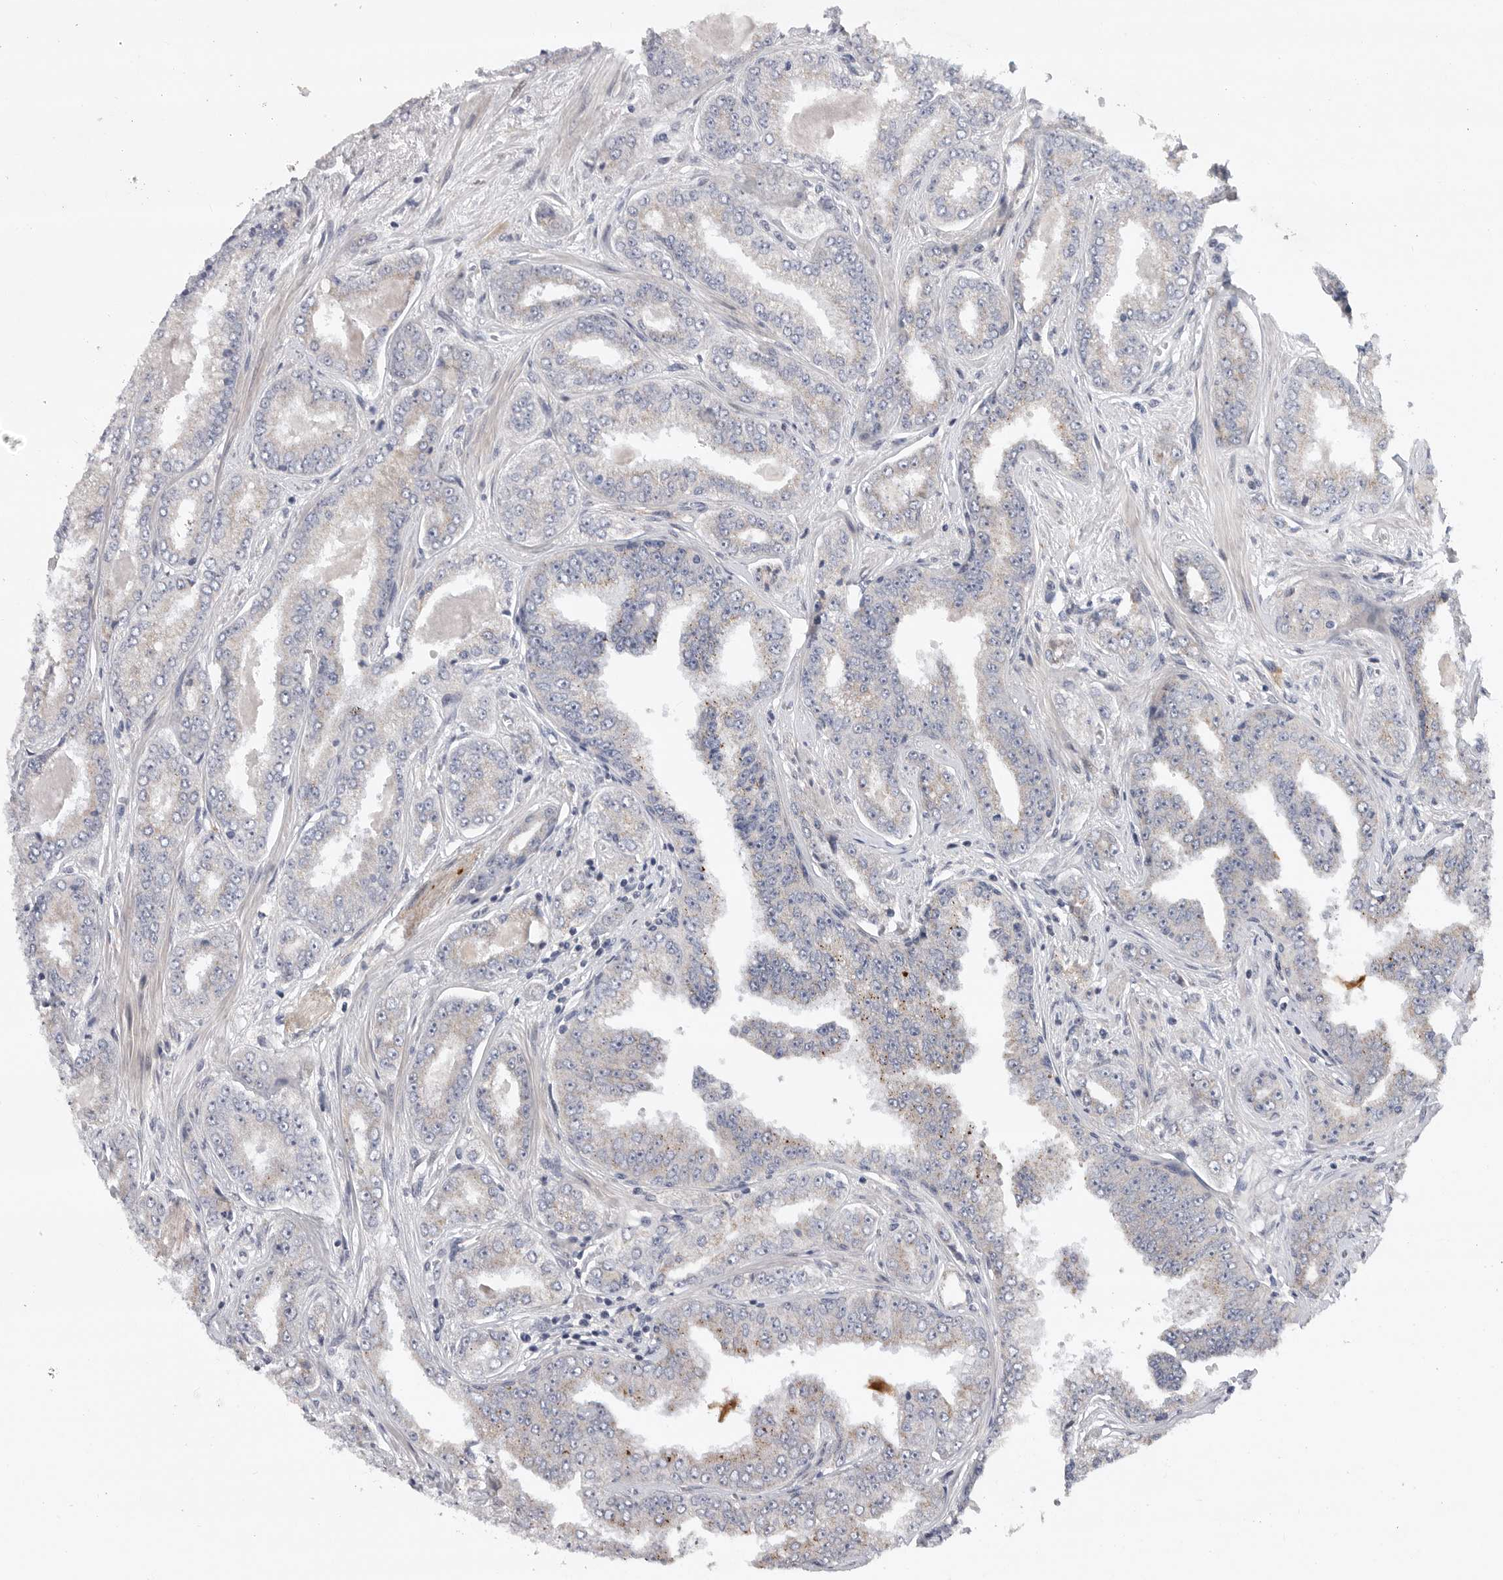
{"staining": {"intensity": "negative", "quantity": "none", "location": "none"}, "tissue": "prostate cancer", "cell_type": "Tumor cells", "image_type": "cancer", "snomed": [{"axis": "morphology", "description": "Adenocarcinoma, High grade"}, {"axis": "topography", "description": "Prostate"}], "caption": "Photomicrograph shows no significant protein staining in tumor cells of prostate cancer. (DAB immunohistochemistry (IHC) visualized using brightfield microscopy, high magnification).", "gene": "FBXO43", "patient": {"sex": "male", "age": 71}}